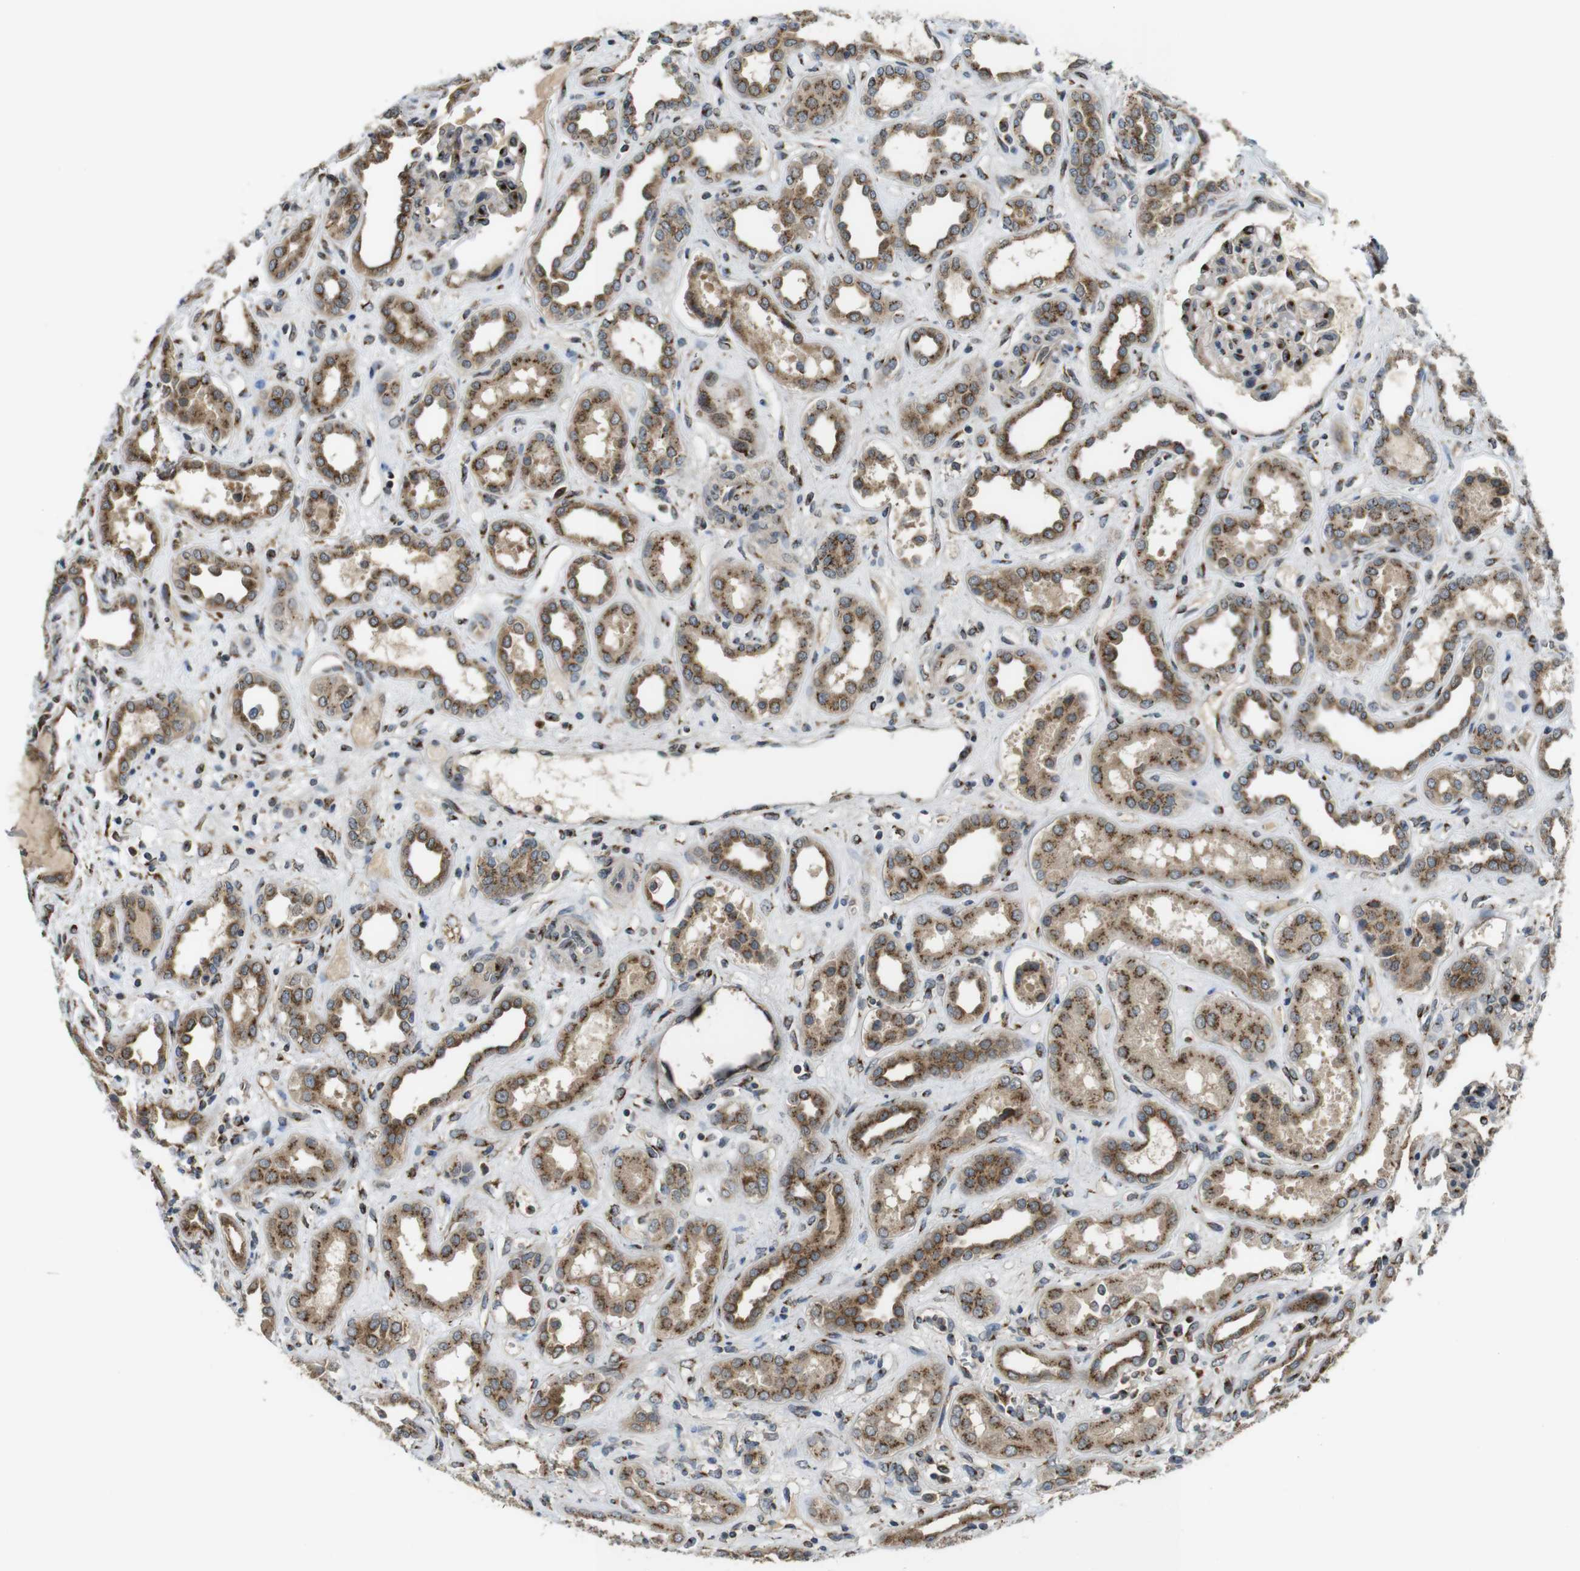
{"staining": {"intensity": "moderate", "quantity": ">75%", "location": "cytoplasmic/membranous"}, "tissue": "kidney", "cell_type": "Cells in glomeruli", "image_type": "normal", "snomed": [{"axis": "morphology", "description": "Normal tissue, NOS"}, {"axis": "topography", "description": "Kidney"}], "caption": "Protein positivity by immunohistochemistry displays moderate cytoplasmic/membranous positivity in about >75% of cells in glomeruli in benign kidney.", "gene": "ZFPL1", "patient": {"sex": "male", "age": 59}}